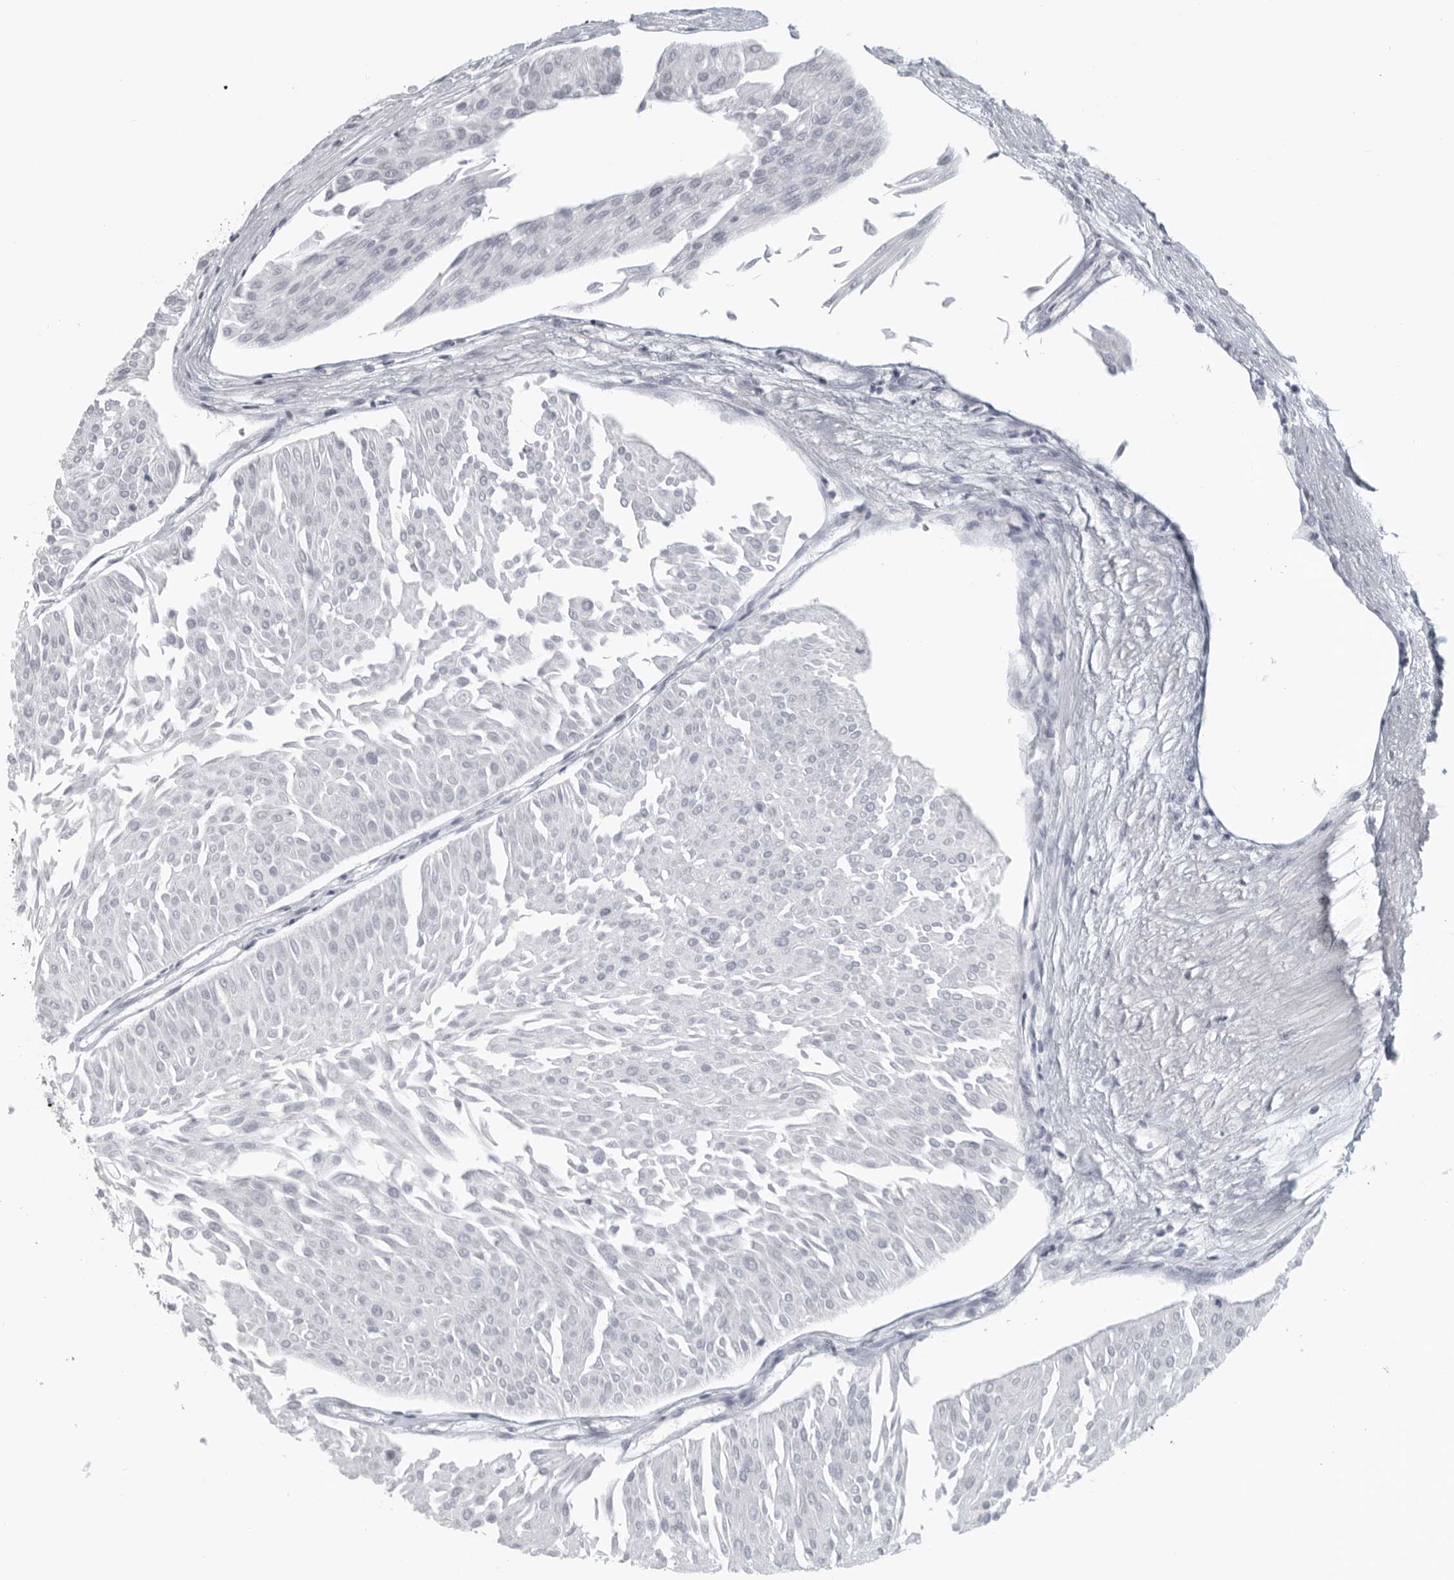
{"staining": {"intensity": "negative", "quantity": "none", "location": "none"}, "tissue": "urothelial cancer", "cell_type": "Tumor cells", "image_type": "cancer", "snomed": [{"axis": "morphology", "description": "Urothelial carcinoma, Low grade"}, {"axis": "topography", "description": "Urinary bladder"}], "caption": "Image shows no protein positivity in tumor cells of urothelial cancer tissue.", "gene": "SATB2", "patient": {"sex": "male", "age": 67}}